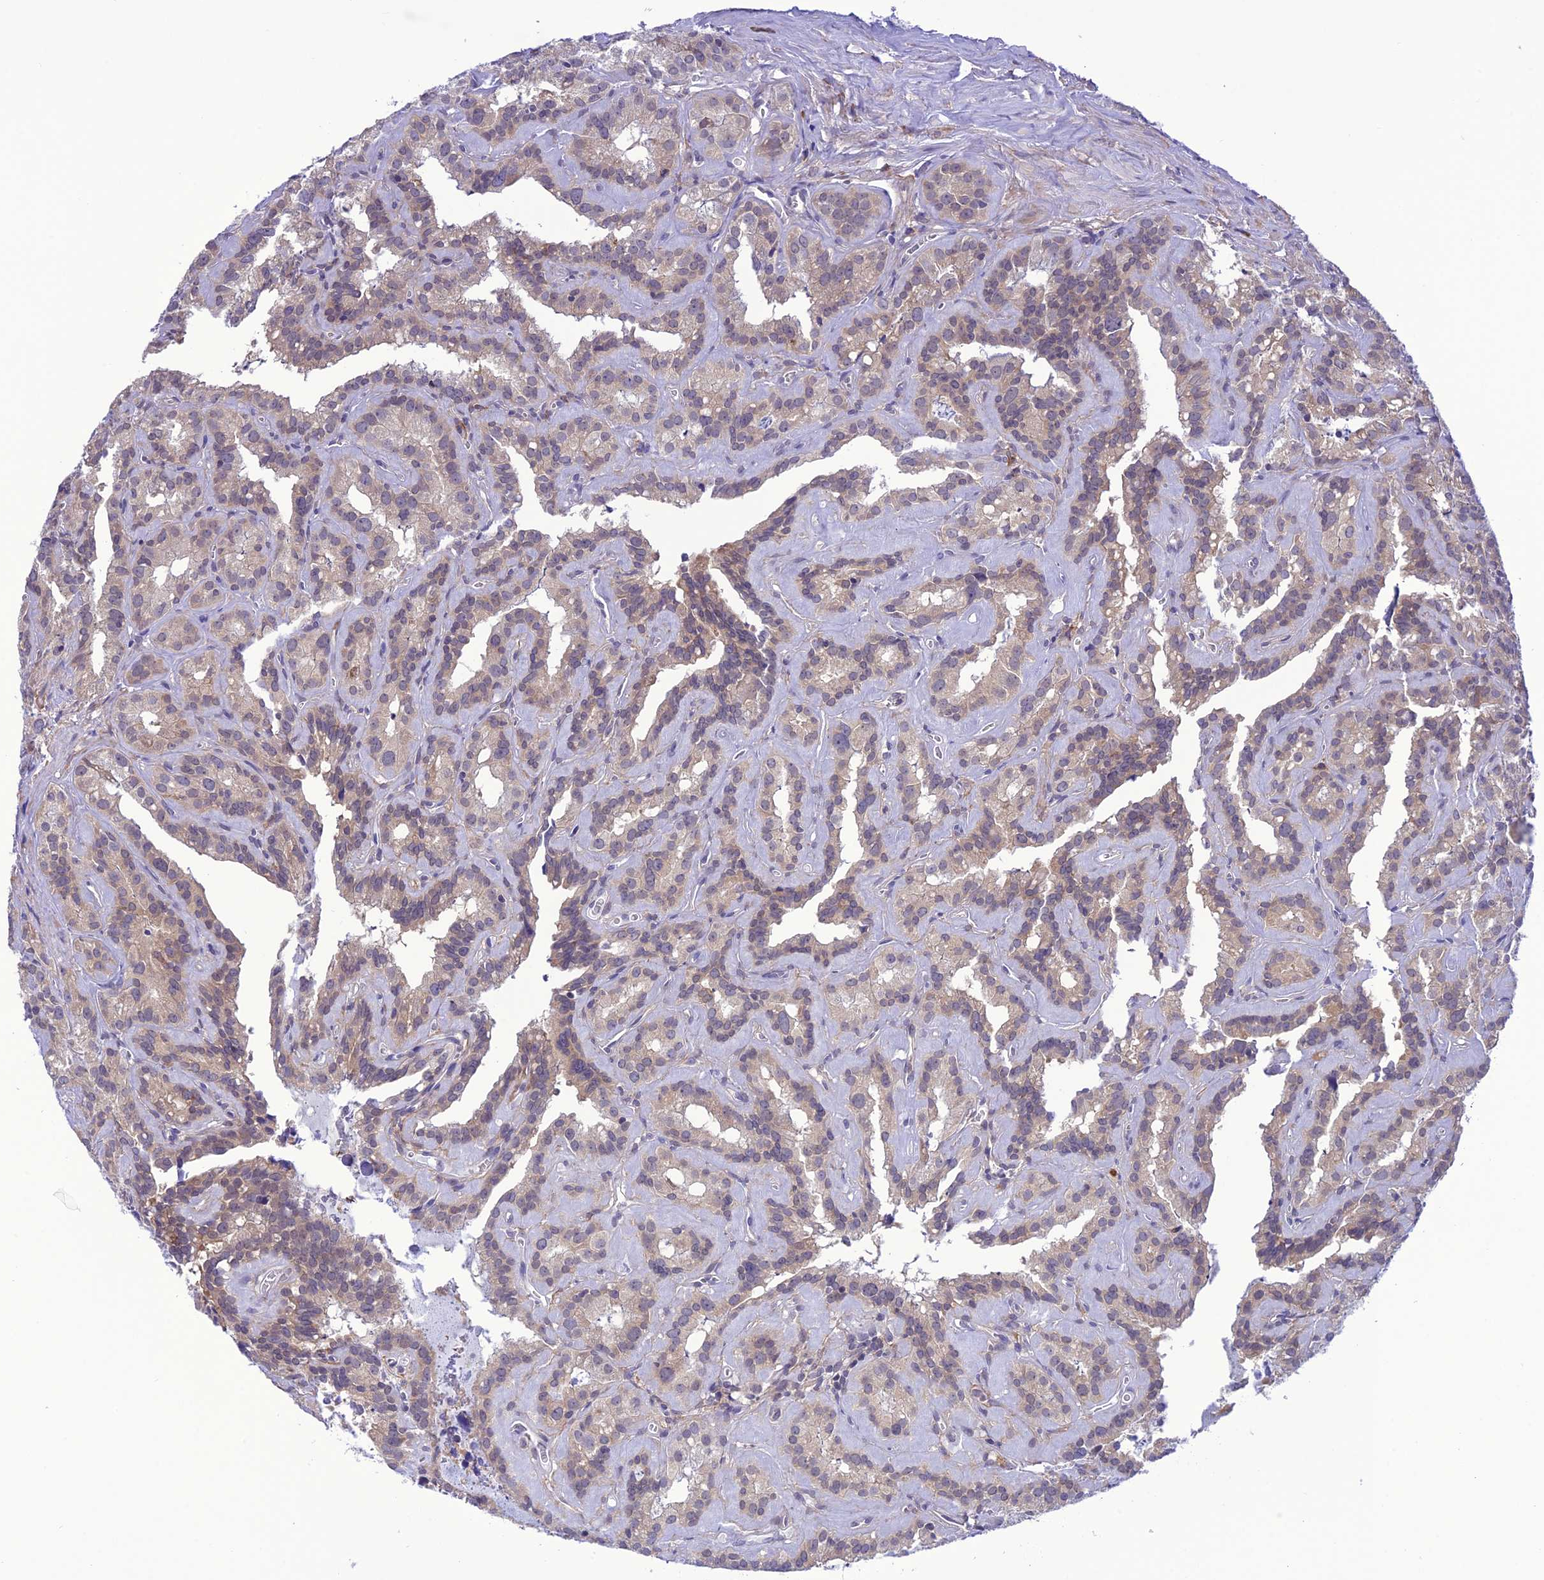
{"staining": {"intensity": "weak", "quantity": "<25%", "location": "cytoplasmic/membranous"}, "tissue": "seminal vesicle", "cell_type": "Glandular cells", "image_type": "normal", "snomed": [{"axis": "morphology", "description": "Normal tissue, NOS"}, {"axis": "topography", "description": "Prostate"}, {"axis": "topography", "description": "Seminal veicle"}], "caption": "Immunohistochemistry (IHC) of benign seminal vesicle reveals no positivity in glandular cells. Brightfield microscopy of immunohistochemistry stained with DAB (3,3'-diaminobenzidine) (brown) and hematoxylin (blue), captured at high magnification.", "gene": "RNF126", "patient": {"sex": "male", "age": 59}}